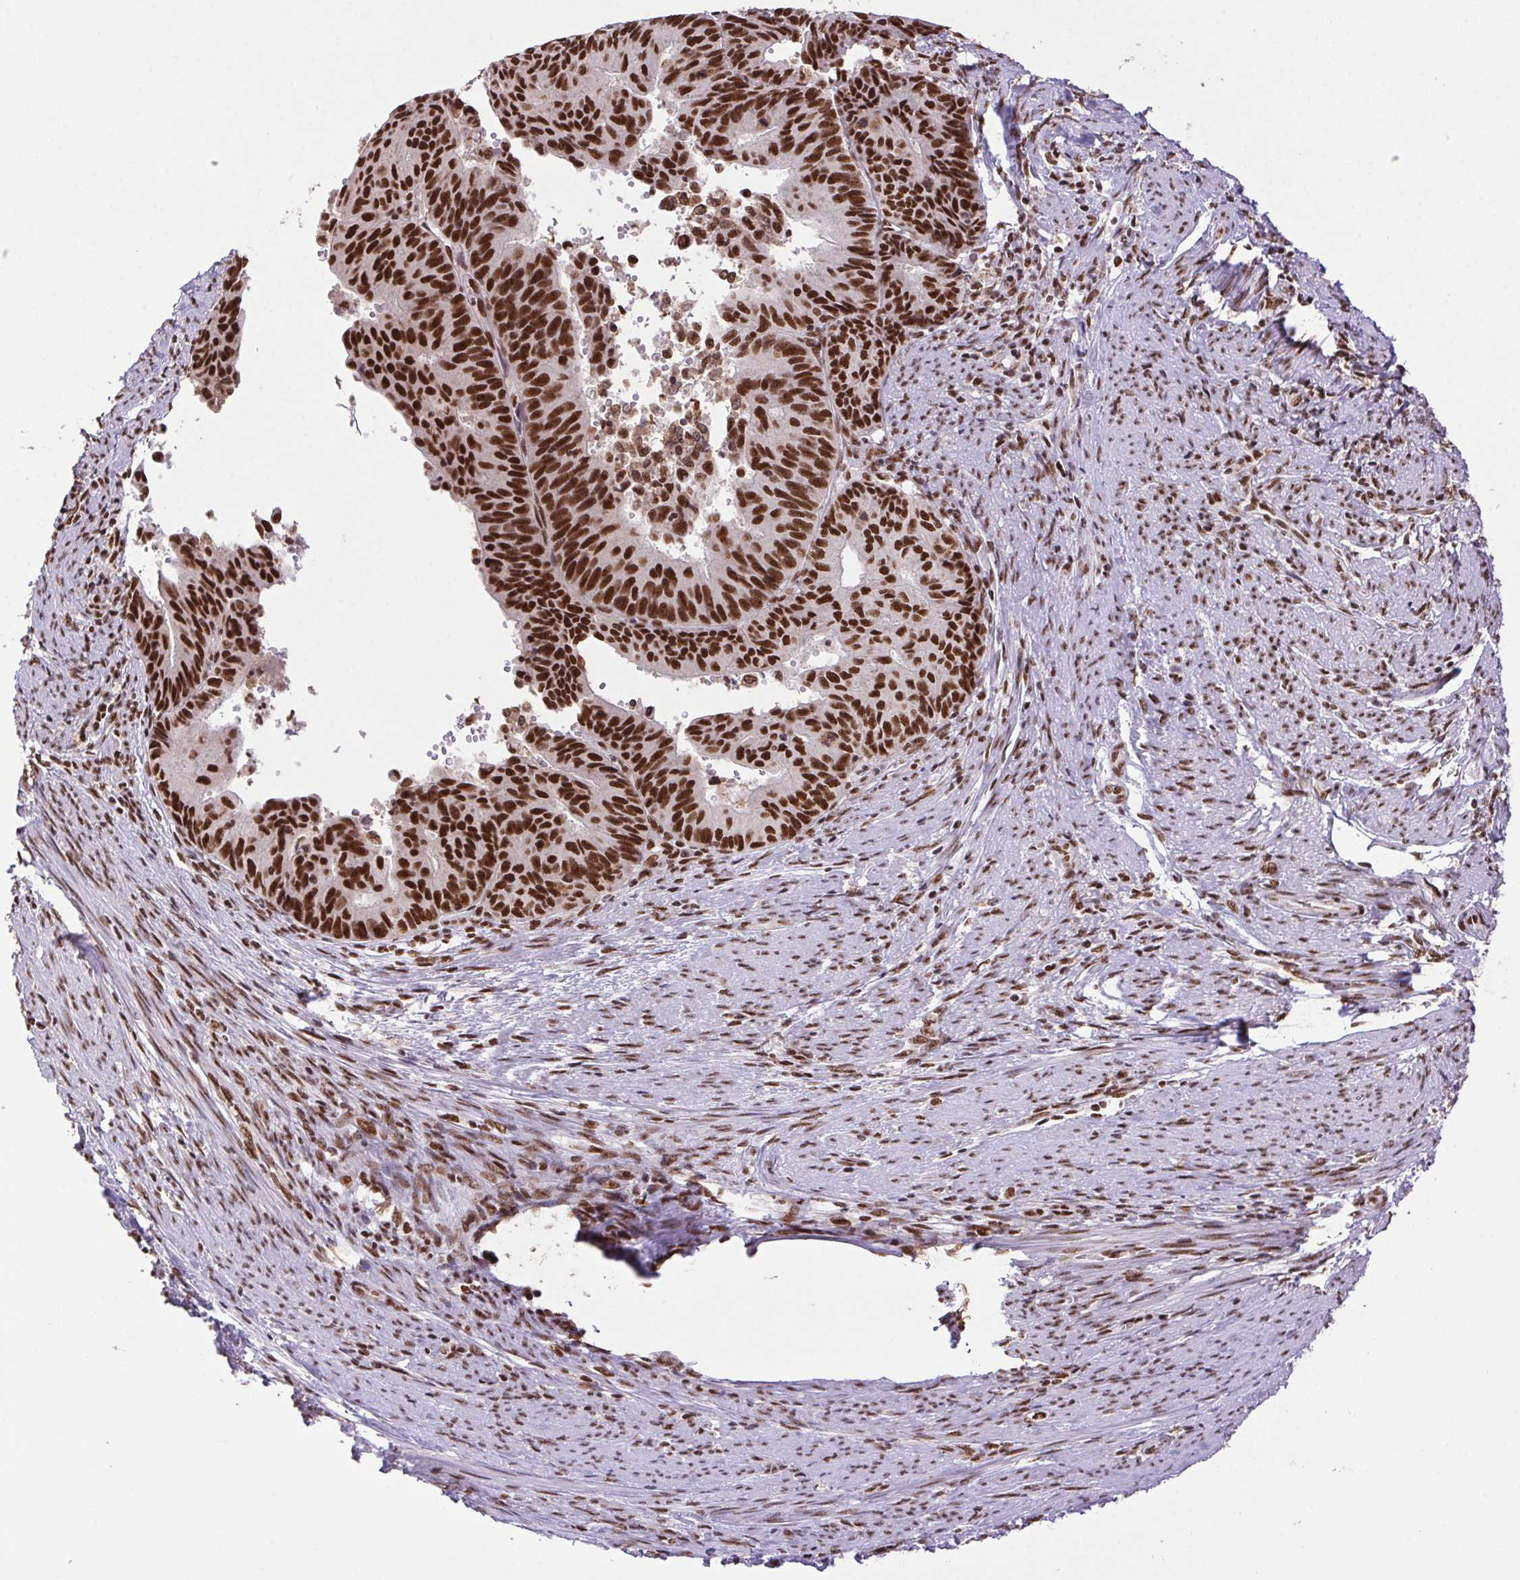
{"staining": {"intensity": "strong", "quantity": ">75%", "location": "nuclear"}, "tissue": "endometrial cancer", "cell_type": "Tumor cells", "image_type": "cancer", "snomed": [{"axis": "morphology", "description": "Adenocarcinoma, NOS"}, {"axis": "topography", "description": "Endometrium"}], "caption": "Protein analysis of endometrial cancer (adenocarcinoma) tissue displays strong nuclear expression in approximately >75% of tumor cells.", "gene": "ZNF207", "patient": {"sex": "female", "age": 65}}